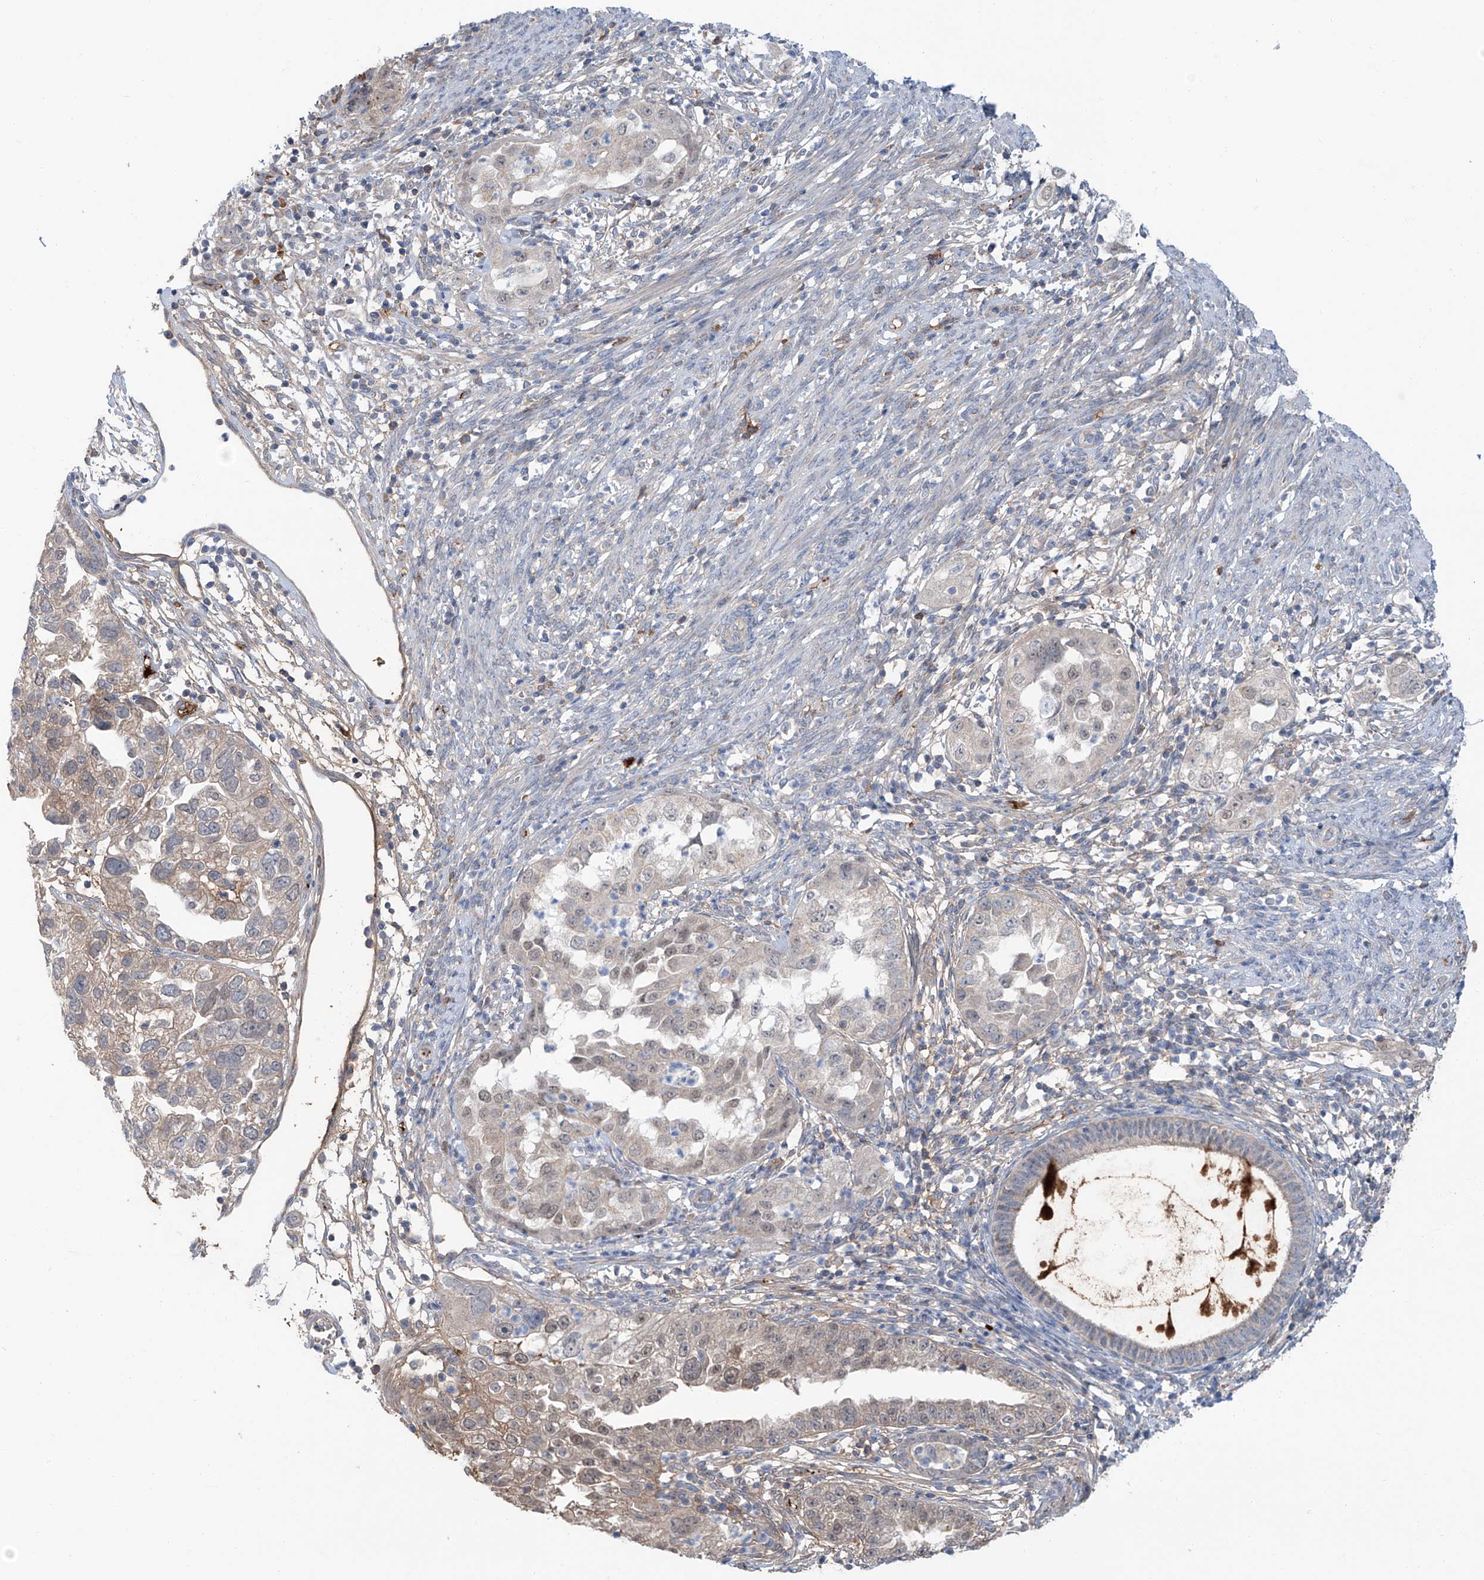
{"staining": {"intensity": "weak", "quantity": "<25%", "location": "cytoplasmic/membranous"}, "tissue": "endometrial cancer", "cell_type": "Tumor cells", "image_type": "cancer", "snomed": [{"axis": "morphology", "description": "Adenocarcinoma, NOS"}, {"axis": "topography", "description": "Endometrium"}], "caption": "This is an immunohistochemistry image of human endometrial cancer (adenocarcinoma). There is no positivity in tumor cells.", "gene": "SIX4", "patient": {"sex": "female", "age": 85}}